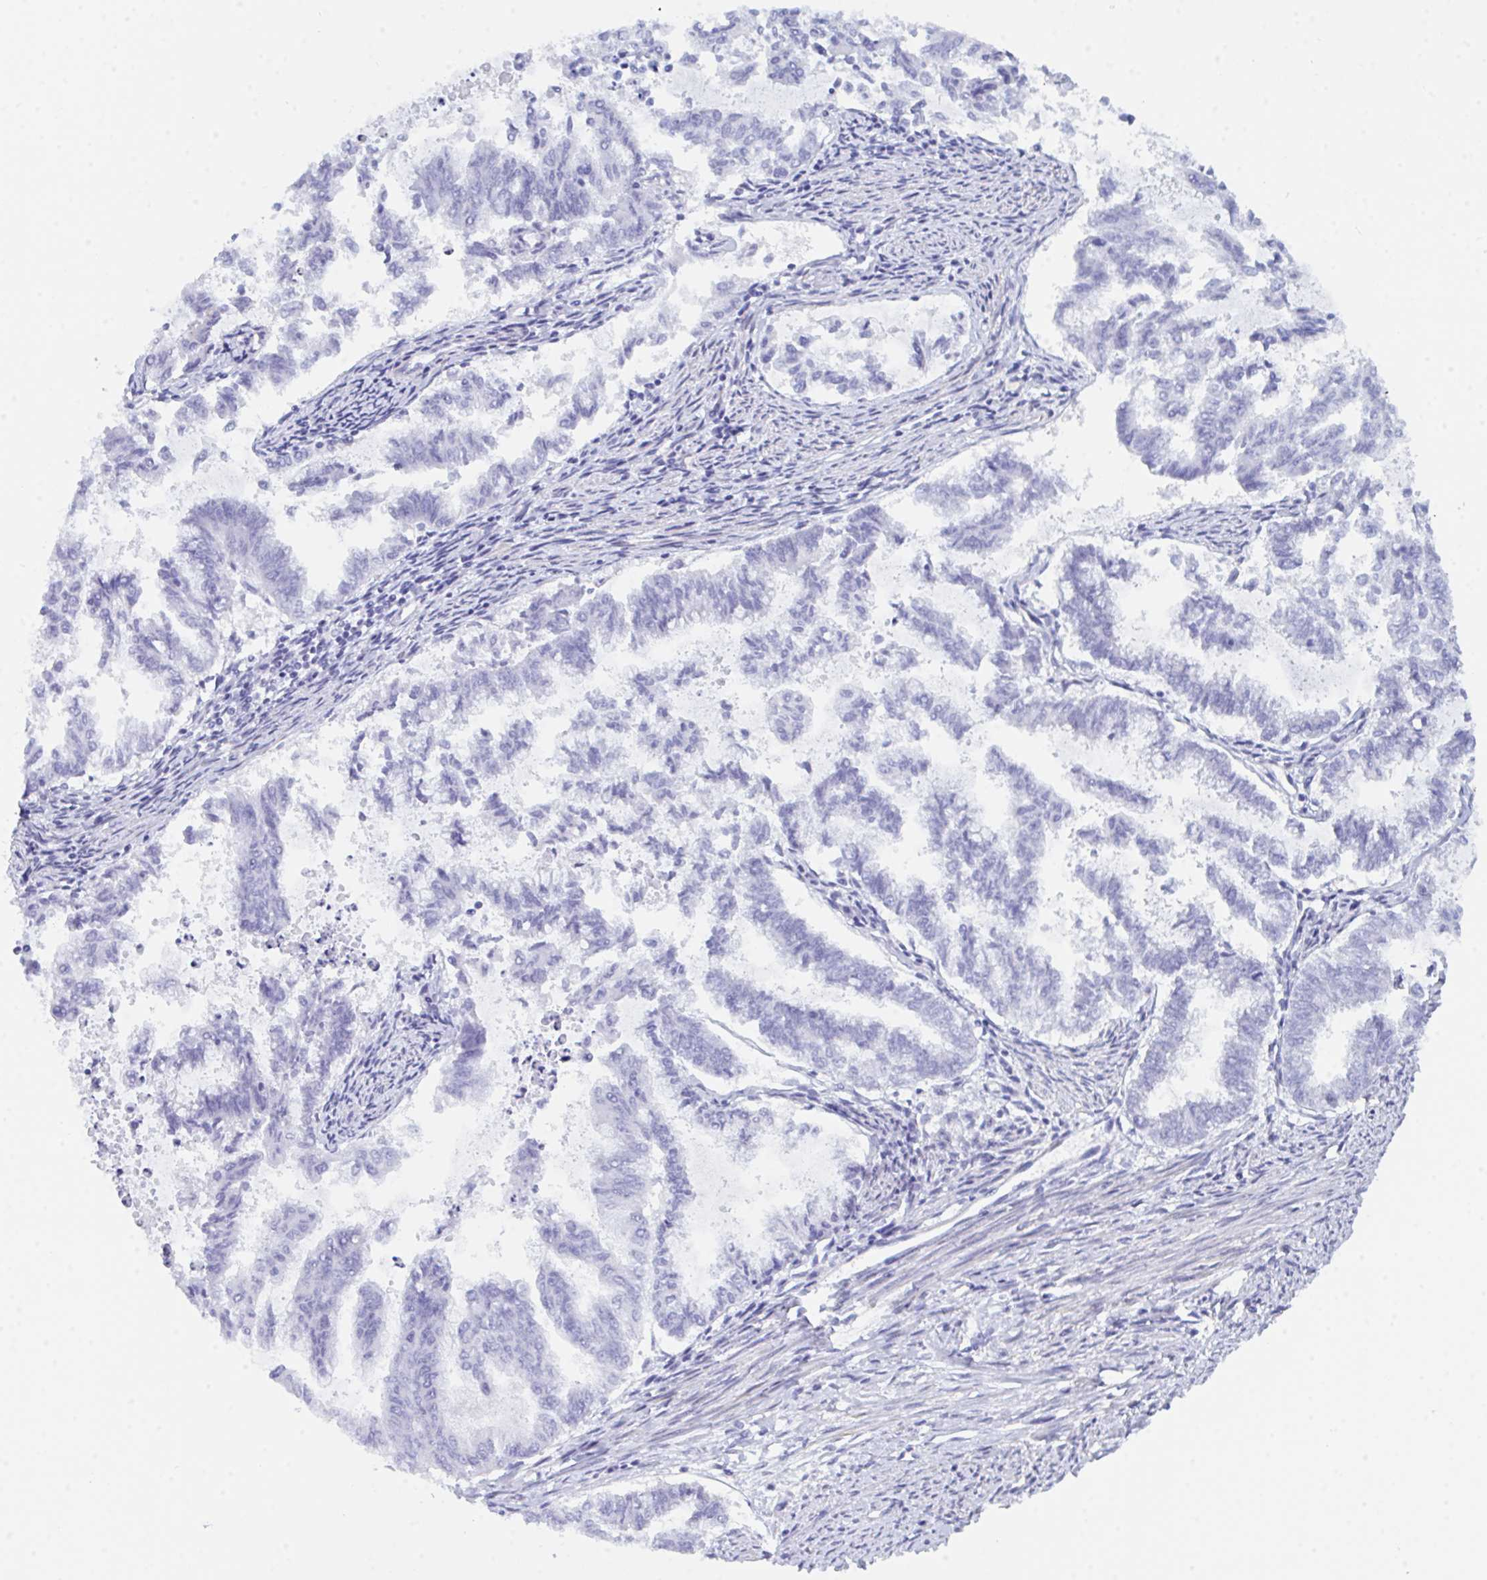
{"staining": {"intensity": "negative", "quantity": "none", "location": "none"}, "tissue": "endometrial cancer", "cell_type": "Tumor cells", "image_type": "cancer", "snomed": [{"axis": "morphology", "description": "Adenocarcinoma, NOS"}, {"axis": "topography", "description": "Endometrium"}], "caption": "Immunohistochemistry photomicrograph of human adenocarcinoma (endometrial) stained for a protein (brown), which shows no positivity in tumor cells. Brightfield microscopy of immunohistochemistry (IHC) stained with DAB (3,3'-diaminobenzidine) (brown) and hematoxylin (blue), captured at high magnification.", "gene": "CEP170B", "patient": {"sex": "female", "age": 79}}